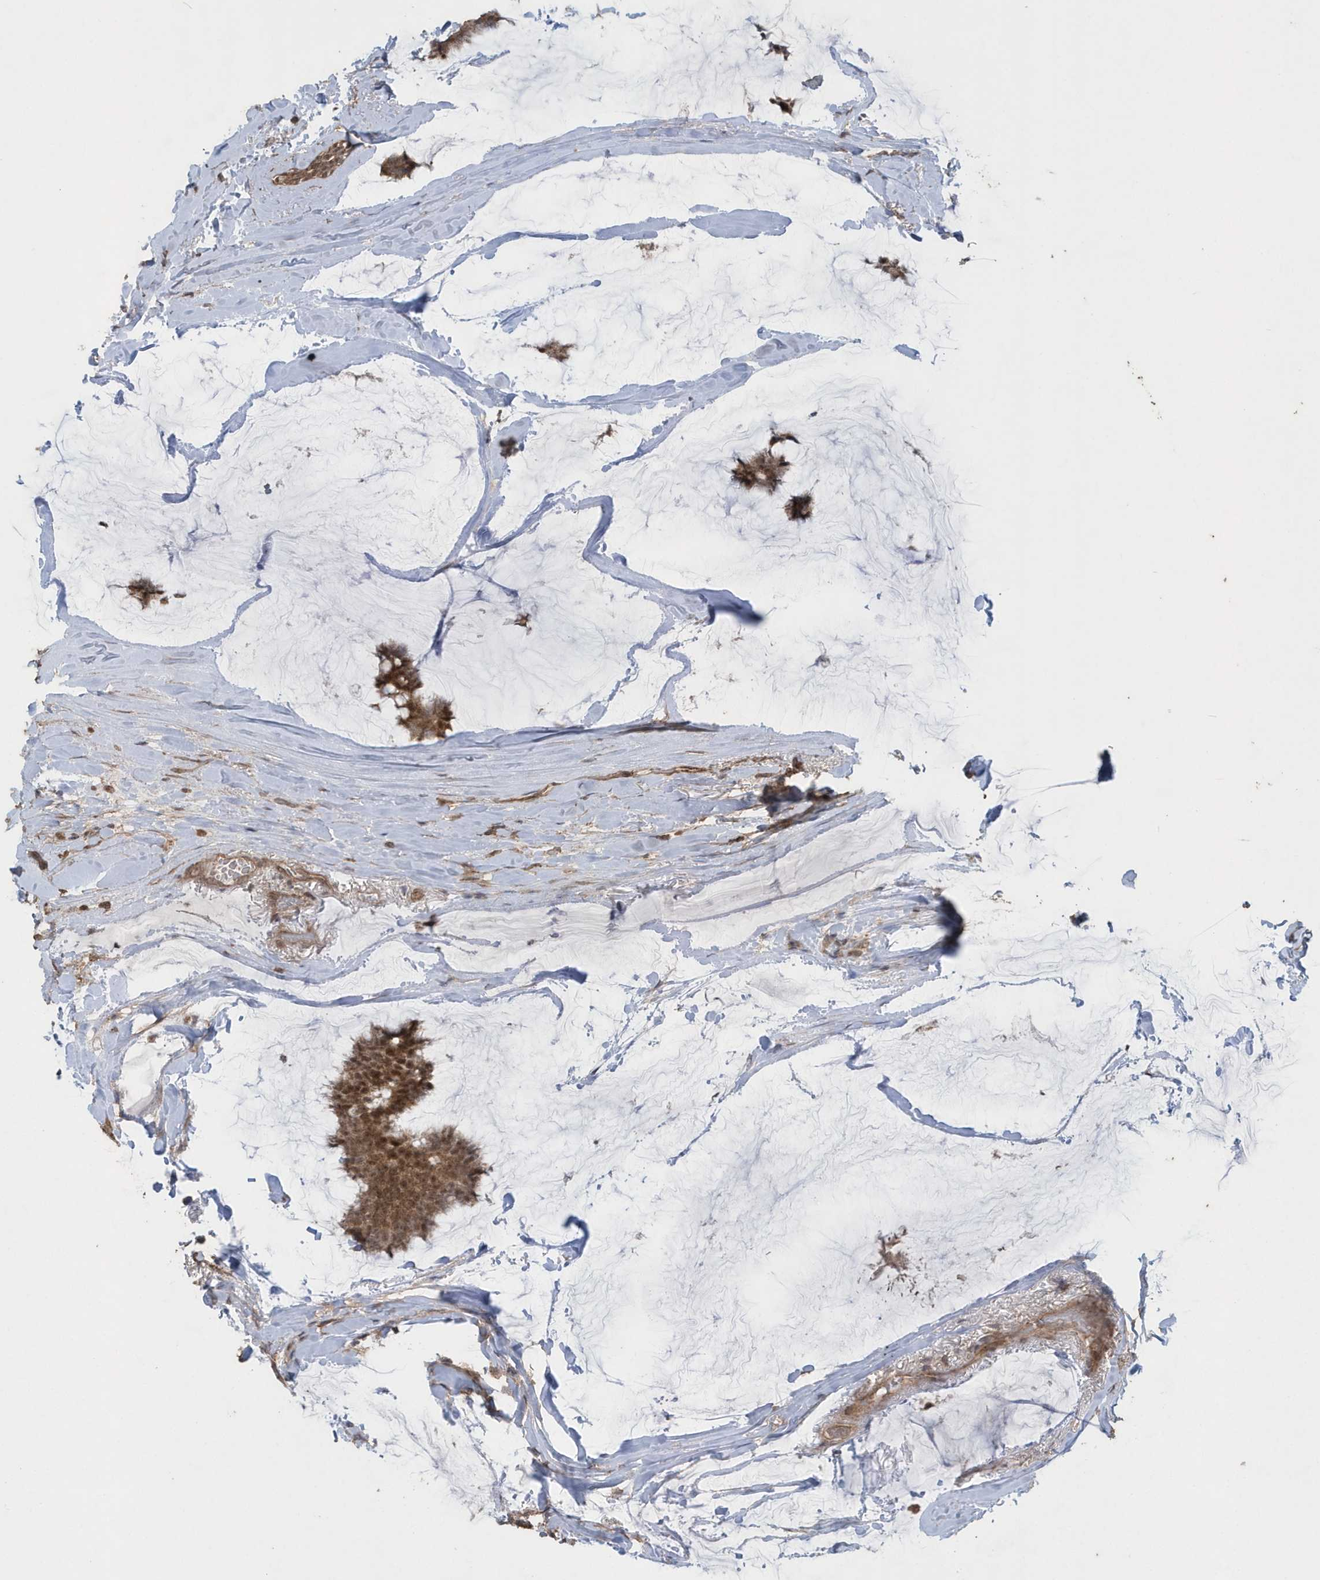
{"staining": {"intensity": "moderate", "quantity": ">75%", "location": "cytoplasmic/membranous,nuclear"}, "tissue": "breast cancer", "cell_type": "Tumor cells", "image_type": "cancer", "snomed": [{"axis": "morphology", "description": "Duct carcinoma"}, {"axis": "topography", "description": "Breast"}], "caption": "Protein analysis of breast cancer tissue shows moderate cytoplasmic/membranous and nuclear positivity in about >75% of tumor cells.", "gene": "PAXBP1", "patient": {"sex": "female", "age": 93}}